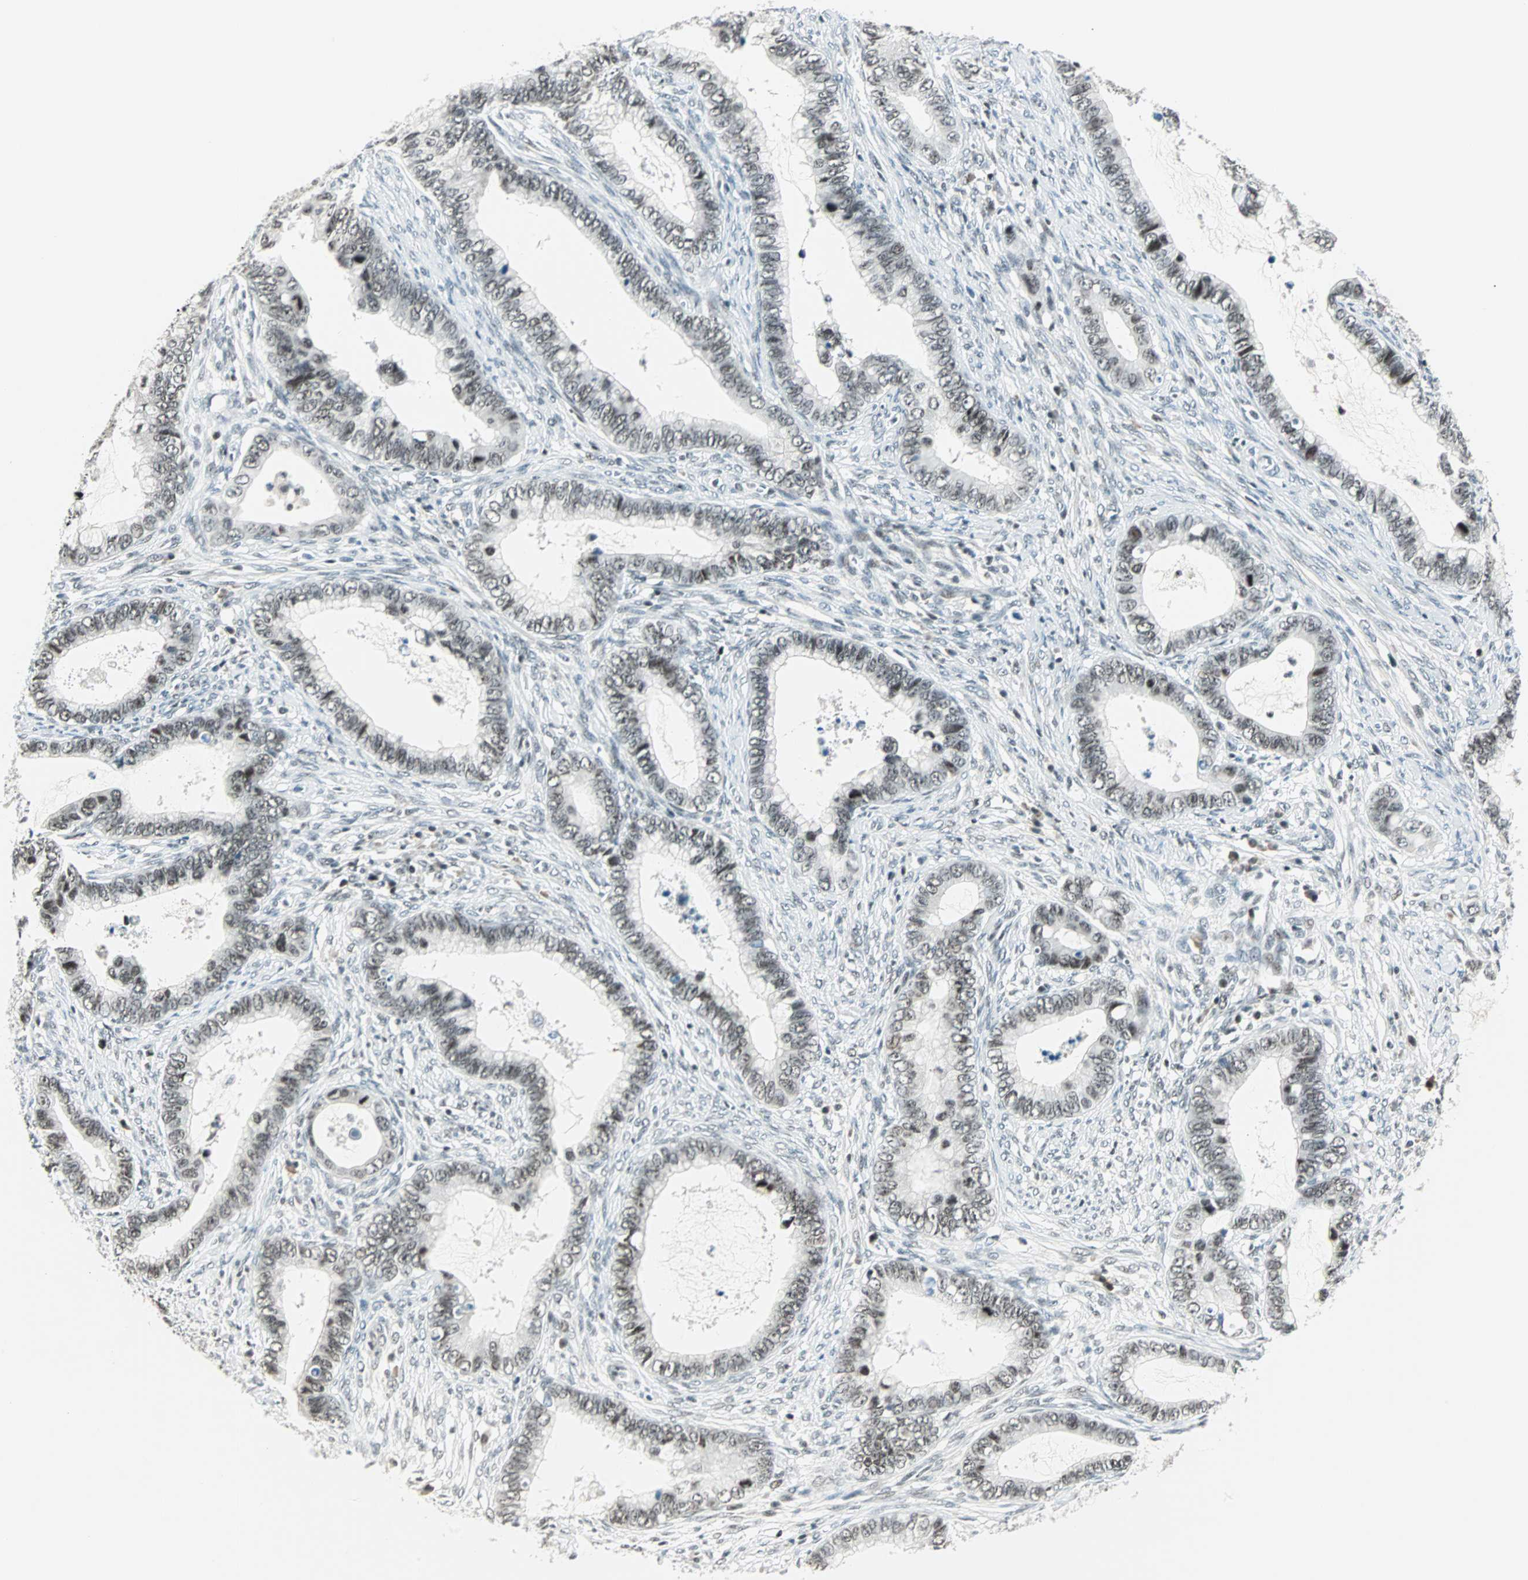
{"staining": {"intensity": "weak", "quantity": ">75%", "location": "nuclear"}, "tissue": "cervical cancer", "cell_type": "Tumor cells", "image_type": "cancer", "snomed": [{"axis": "morphology", "description": "Adenocarcinoma, NOS"}, {"axis": "topography", "description": "Cervix"}], "caption": "IHC (DAB (3,3'-diaminobenzidine)) staining of human cervical cancer (adenocarcinoma) exhibits weak nuclear protein staining in approximately >75% of tumor cells. The staining was performed using DAB, with brown indicating positive protein expression. Nuclei are stained blue with hematoxylin.", "gene": "SIN3A", "patient": {"sex": "female", "age": 44}}